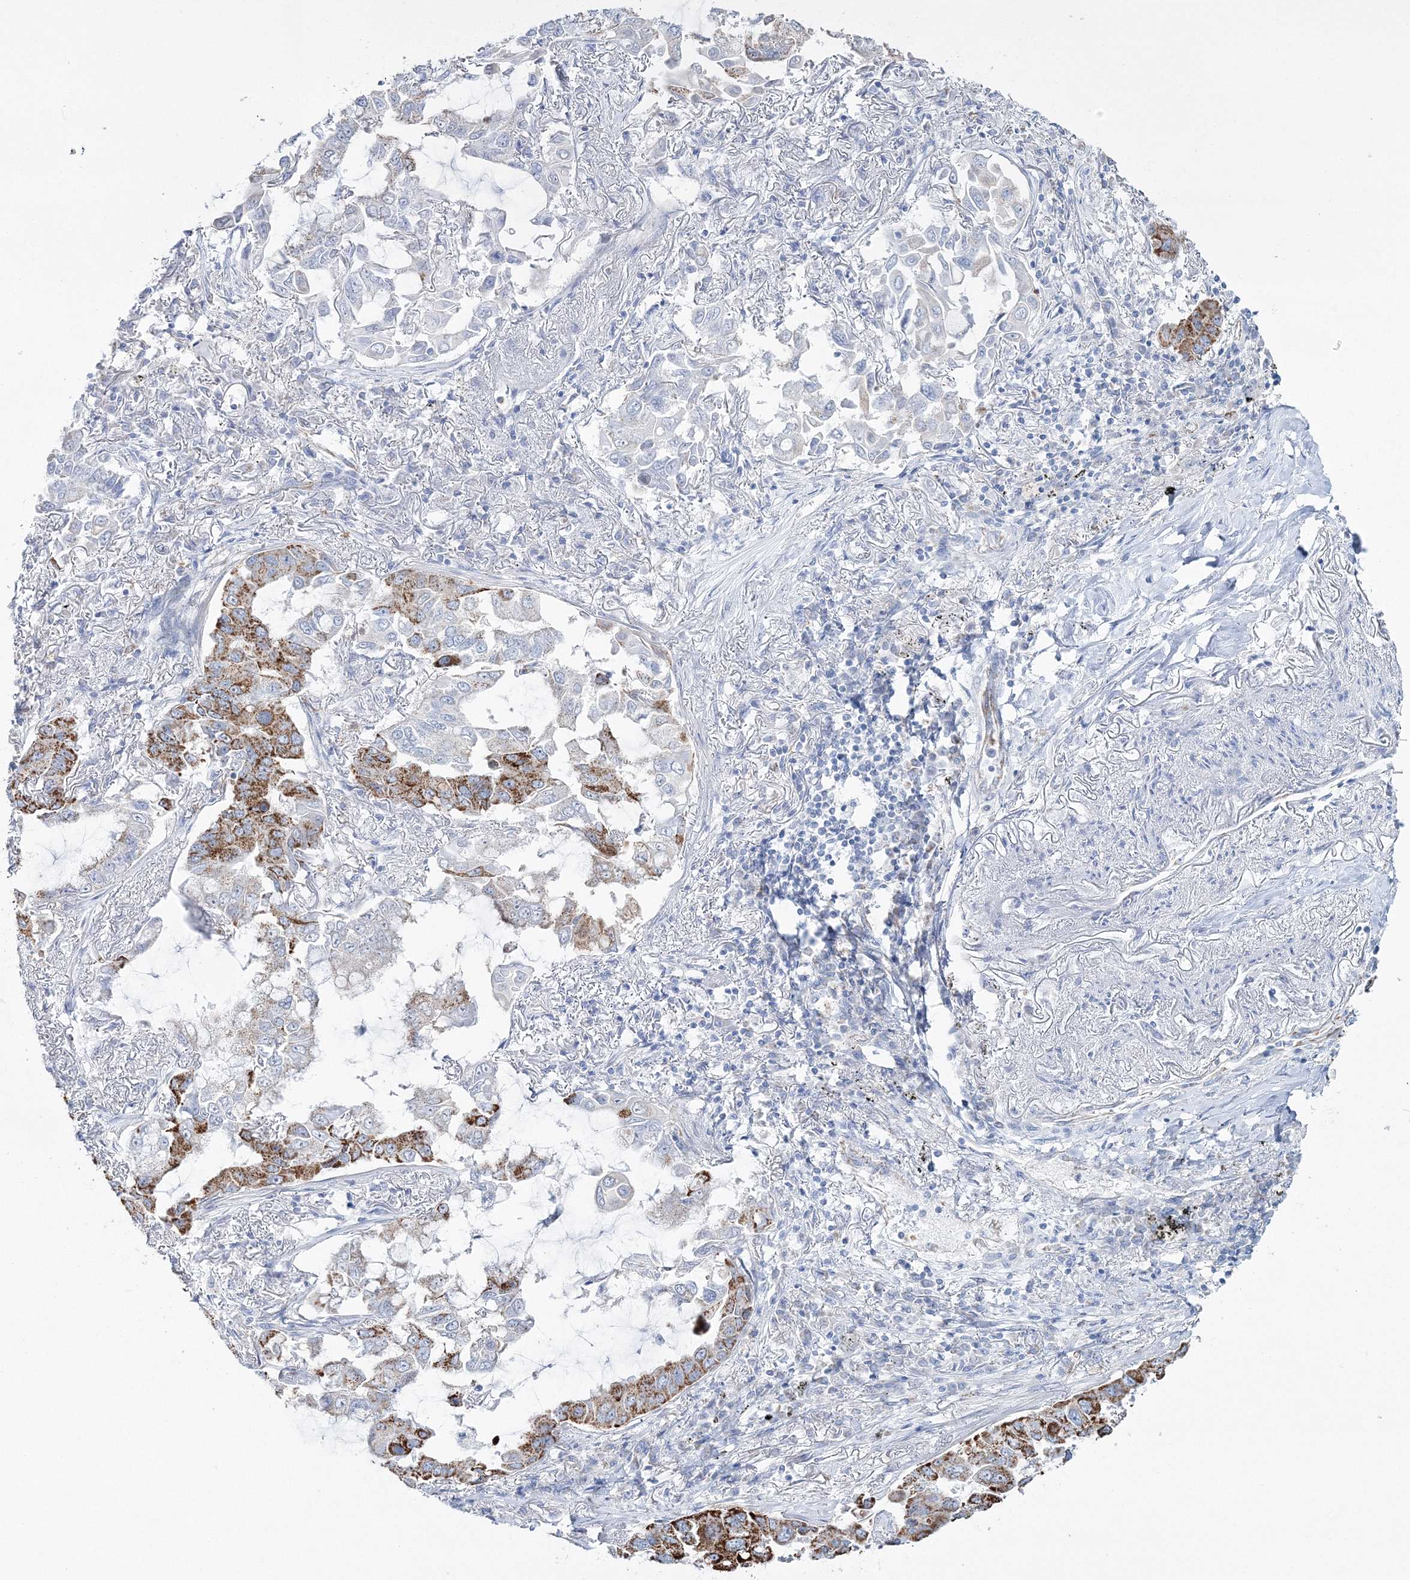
{"staining": {"intensity": "moderate", "quantity": "25%-75%", "location": "cytoplasmic/membranous"}, "tissue": "lung cancer", "cell_type": "Tumor cells", "image_type": "cancer", "snomed": [{"axis": "morphology", "description": "Adenocarcinoma, NOS"}, {"axis": "topography", "description": "Lung"}], "caption": "A micrograph showing moderate cytoplasmic/membranous staining in approximately 25%-75% of tumor cells in lung cancer (adenocarcinoma), as visualized by brown immunohistochemical staining.", "gene": "HIBCH", "patient": {"sex": "male", "age": 64}}